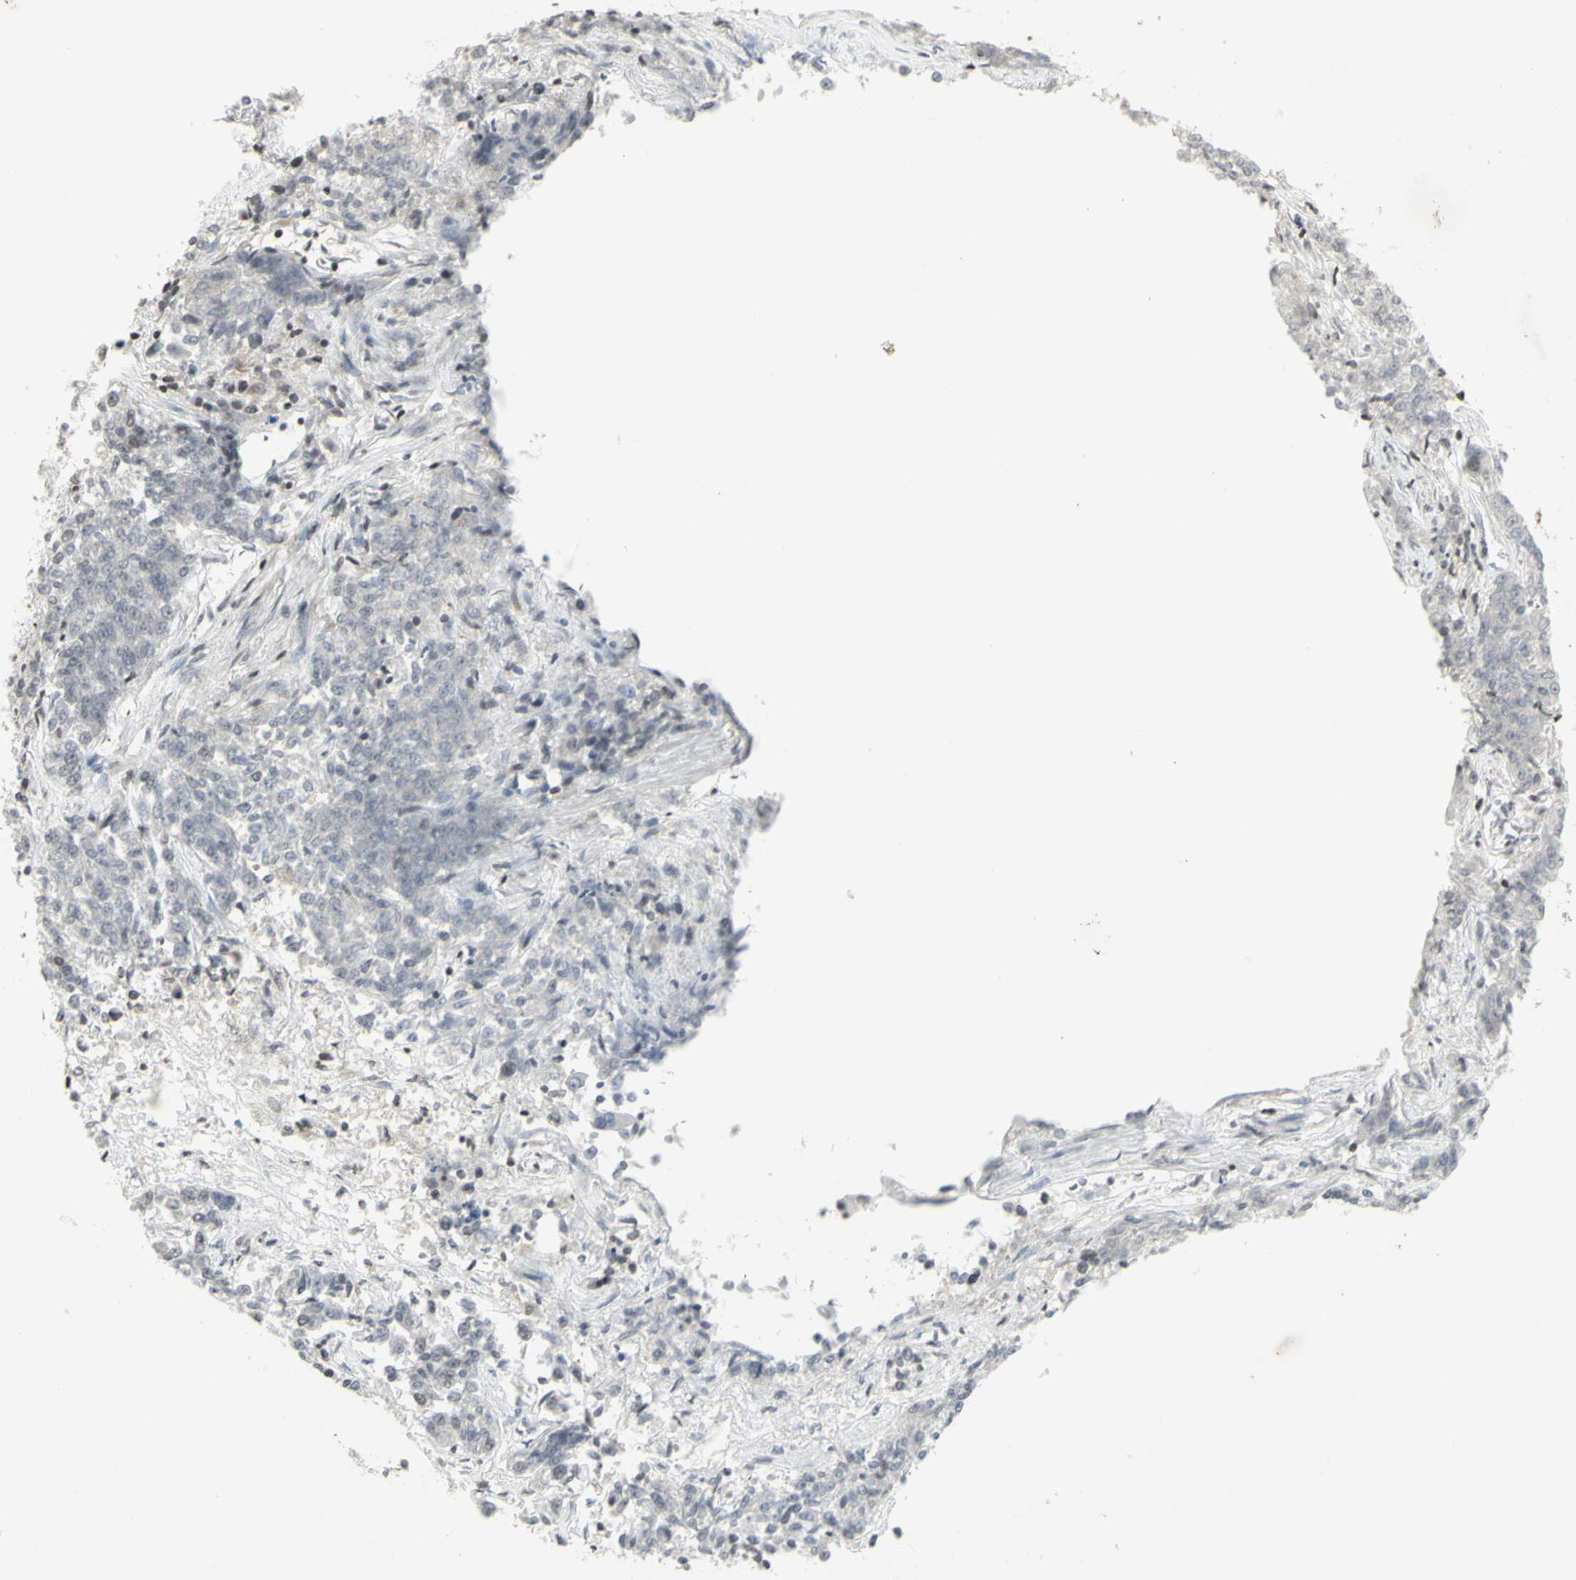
{"staining": {"intensity": "negative", "quantity": "none", "location": "none"}, "tissue": "lung cancer", "cell_type": "Tumor cells", "image_type": "cancer", "snomed": [{"axis": "morphology", "description": "Adenocarcinoma, NOS"}, {"axis": "topography", "description": "Lung"}], "caption": "Human lung cancer (adenocarcinoma) stained for a protein using immunohistochemistry exhibits no staining in tumor cells.", "gene": "MUC5AC", "patient": {"sex": "male", "age": 84}}